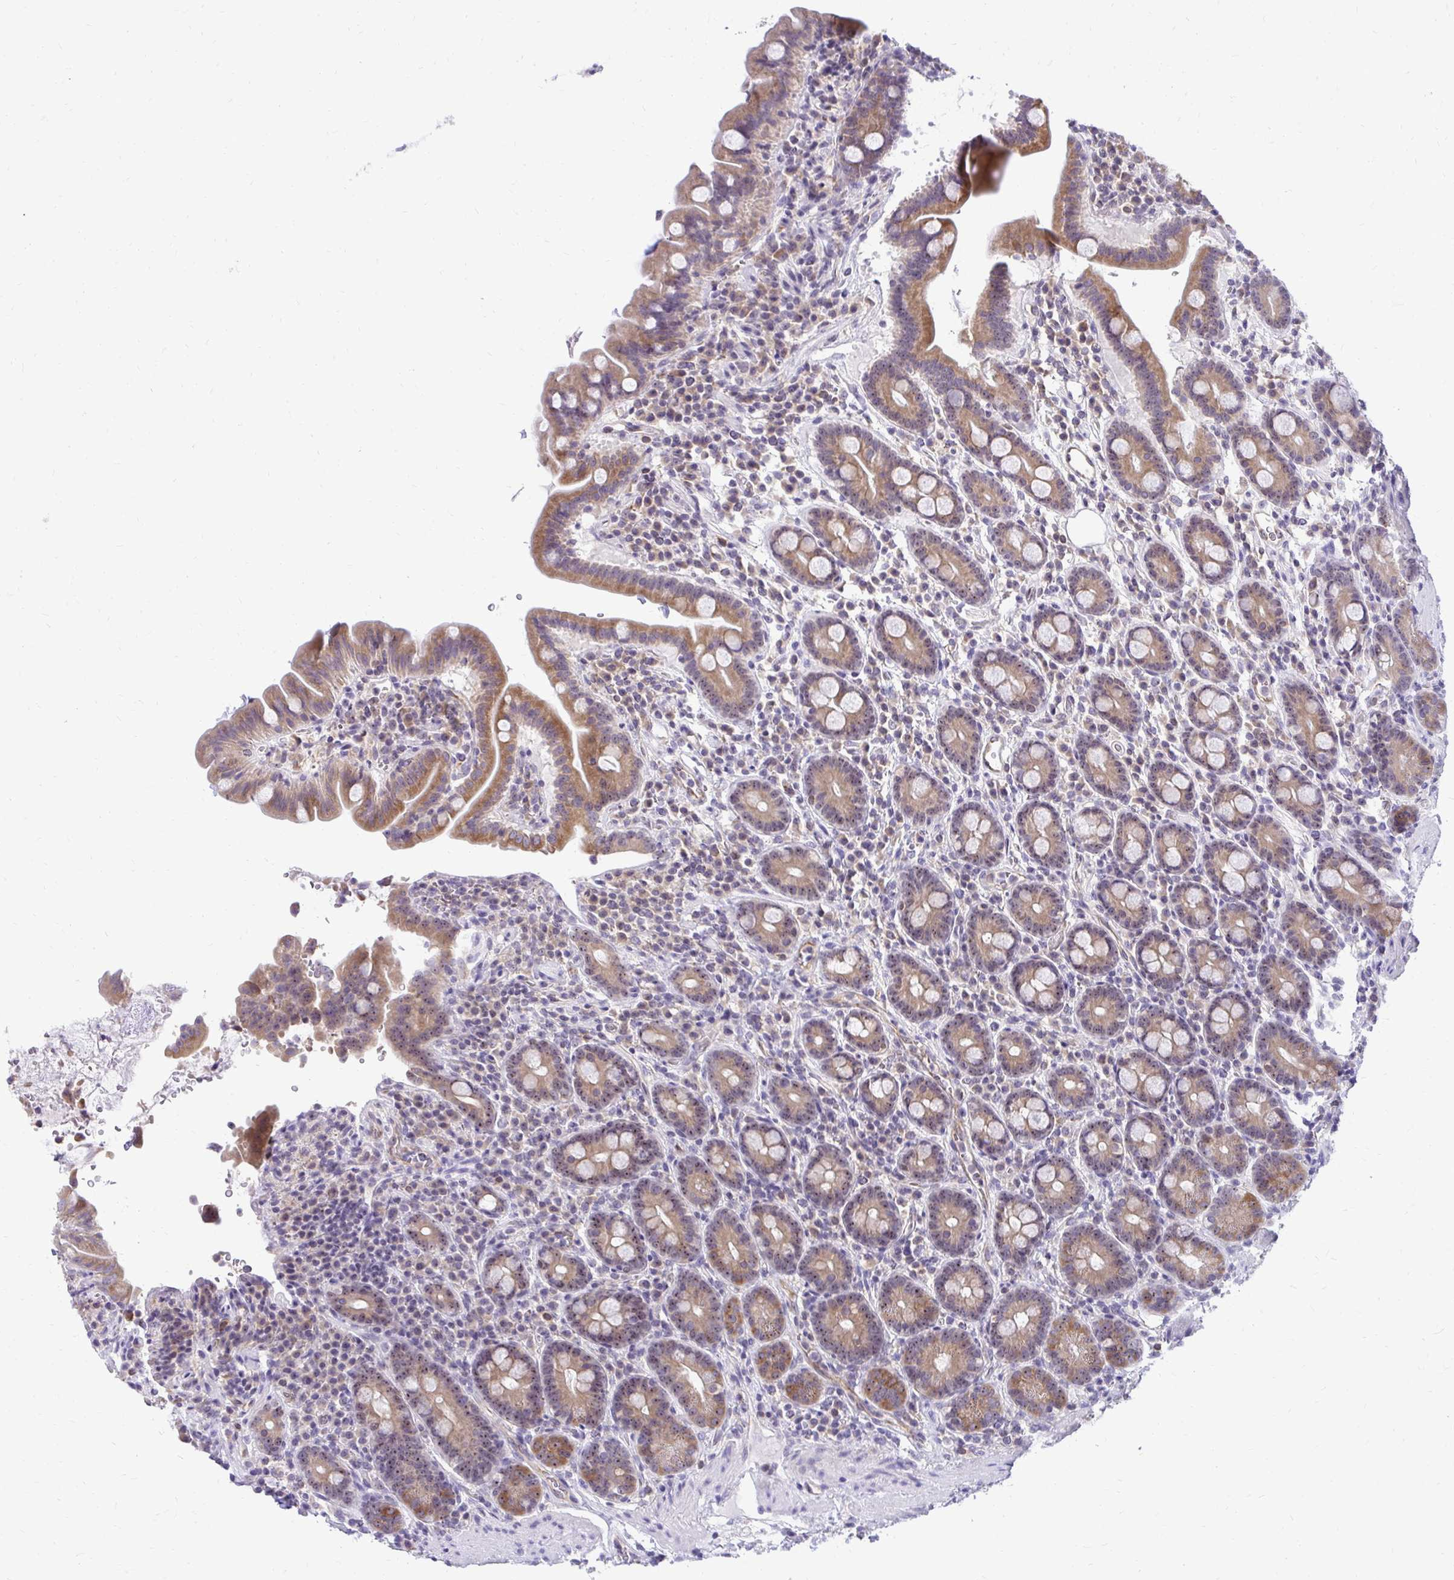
{"staining": {"intensity": "moderate", "quantity": ">75%", "location": "cytoplasmic/membranous,nuclear"}, "tissue": "small intestine", "cell_type": "Glandular cells", "image_type": "normal", "snomed": [{"axis": "morphology", "description": "Normal tissue, NOS"}, {"axis": "topography", "description": "Small intestine"}], "caption": "A photomicrograph of human small intestine stained for a protein demonstrates moderate cytoplasmic/membranous,nuclear brown staining in glandular cells. (brown staining indicates protein expression, while blue staining denotes nuclei).", "gene": "NIFK", "patient": {"sex": "male", "age": 26}}